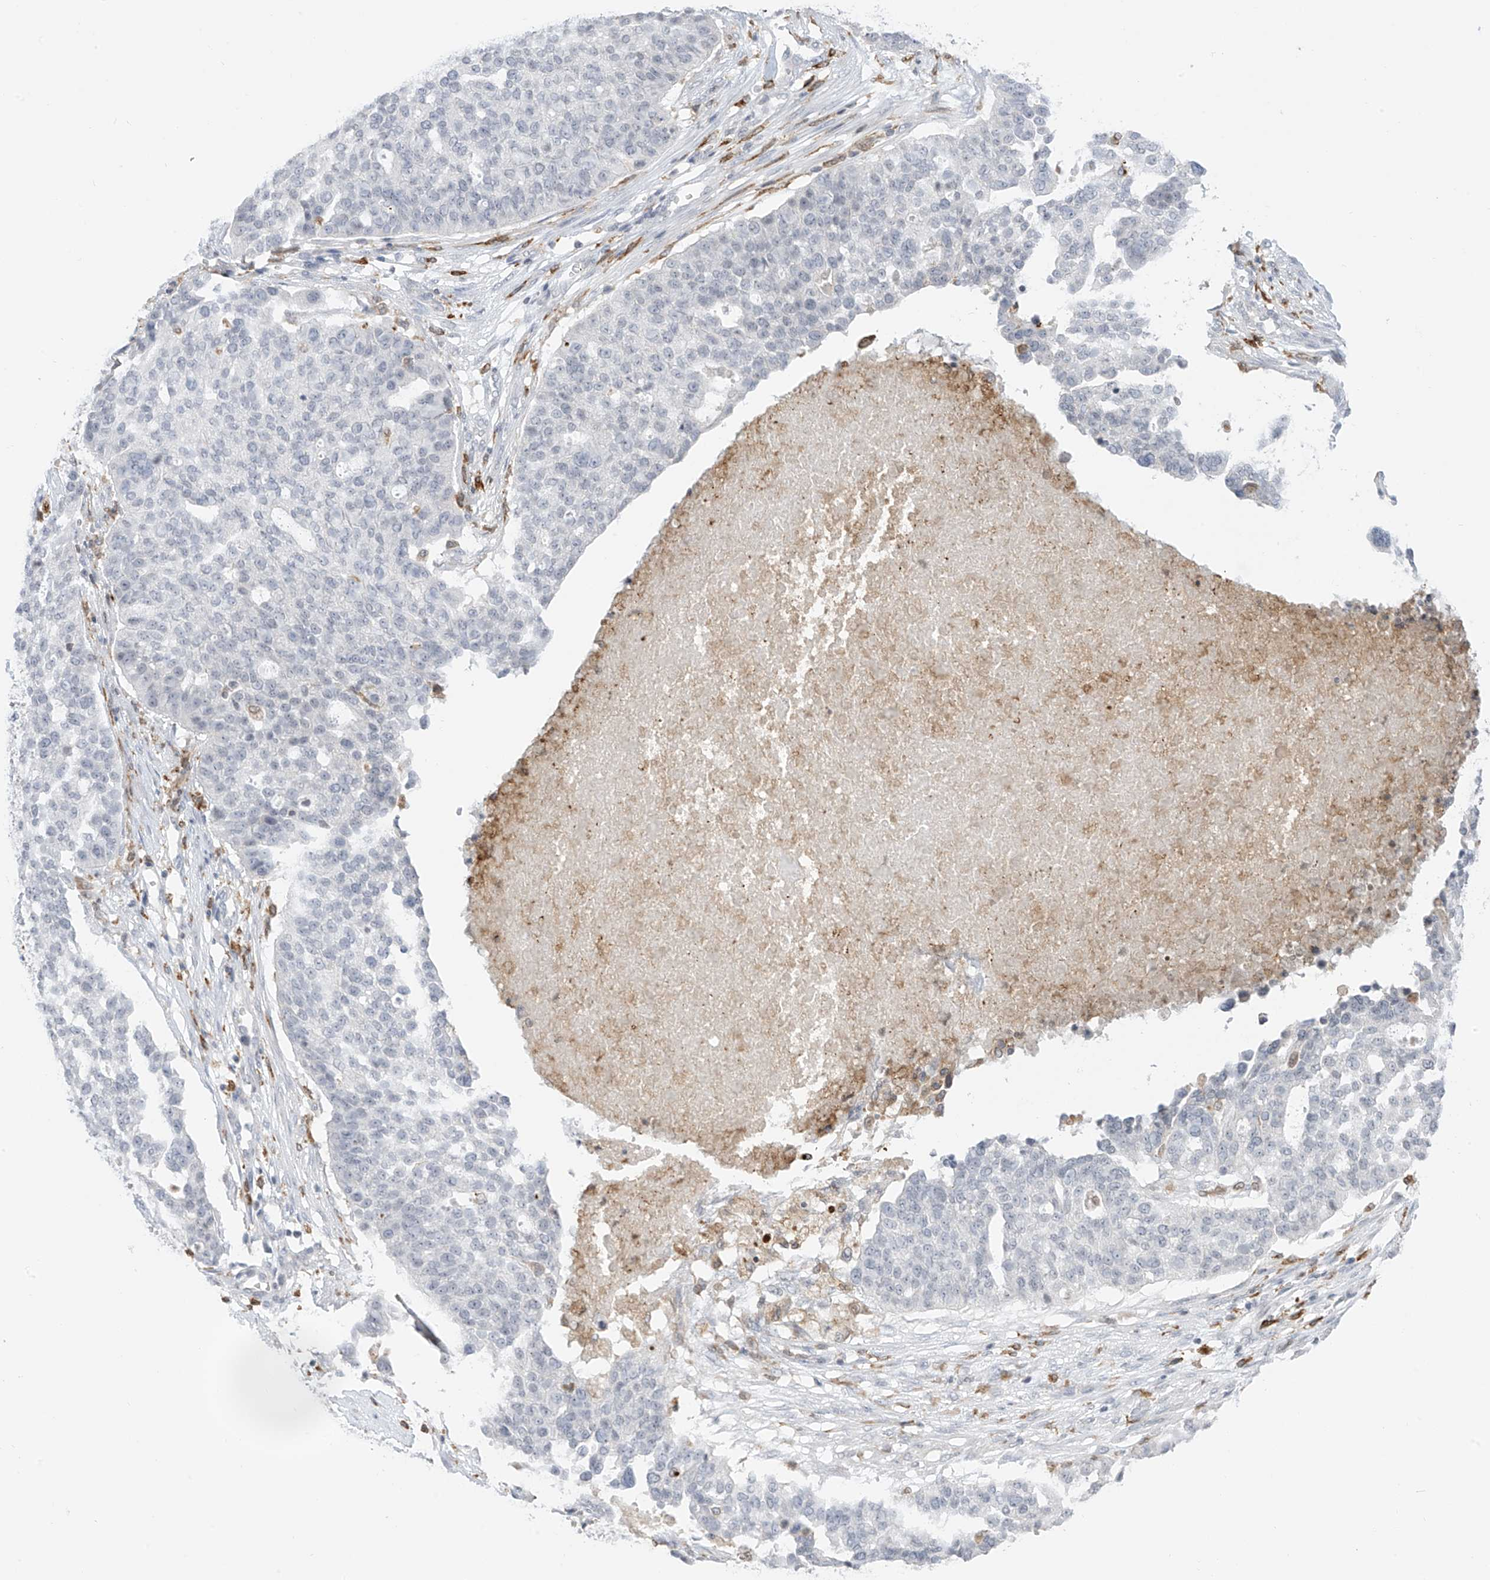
{"staining": {"intensity": "negative", "quantity": "none", "location": "none"}, "tissue": "ovarian cancer", "cell_type": "Tumor cells", "image_type": "cancer", "snomed": [{"axis": "morphology", "description": "Cystadenocarcinoma, serous, NOS"}, {"axis": "topography", "description": "Ovary"}], "caption": "Immunohistochemistry photomicrograph of neoplastic tissue: ovarian cancer stained with DAB (3,3'-diaminobenzidine) displays no significant protein staining in tumor cells.", "gene": "TBXAS1", "patient": {"sex": "female", "age": 59}}